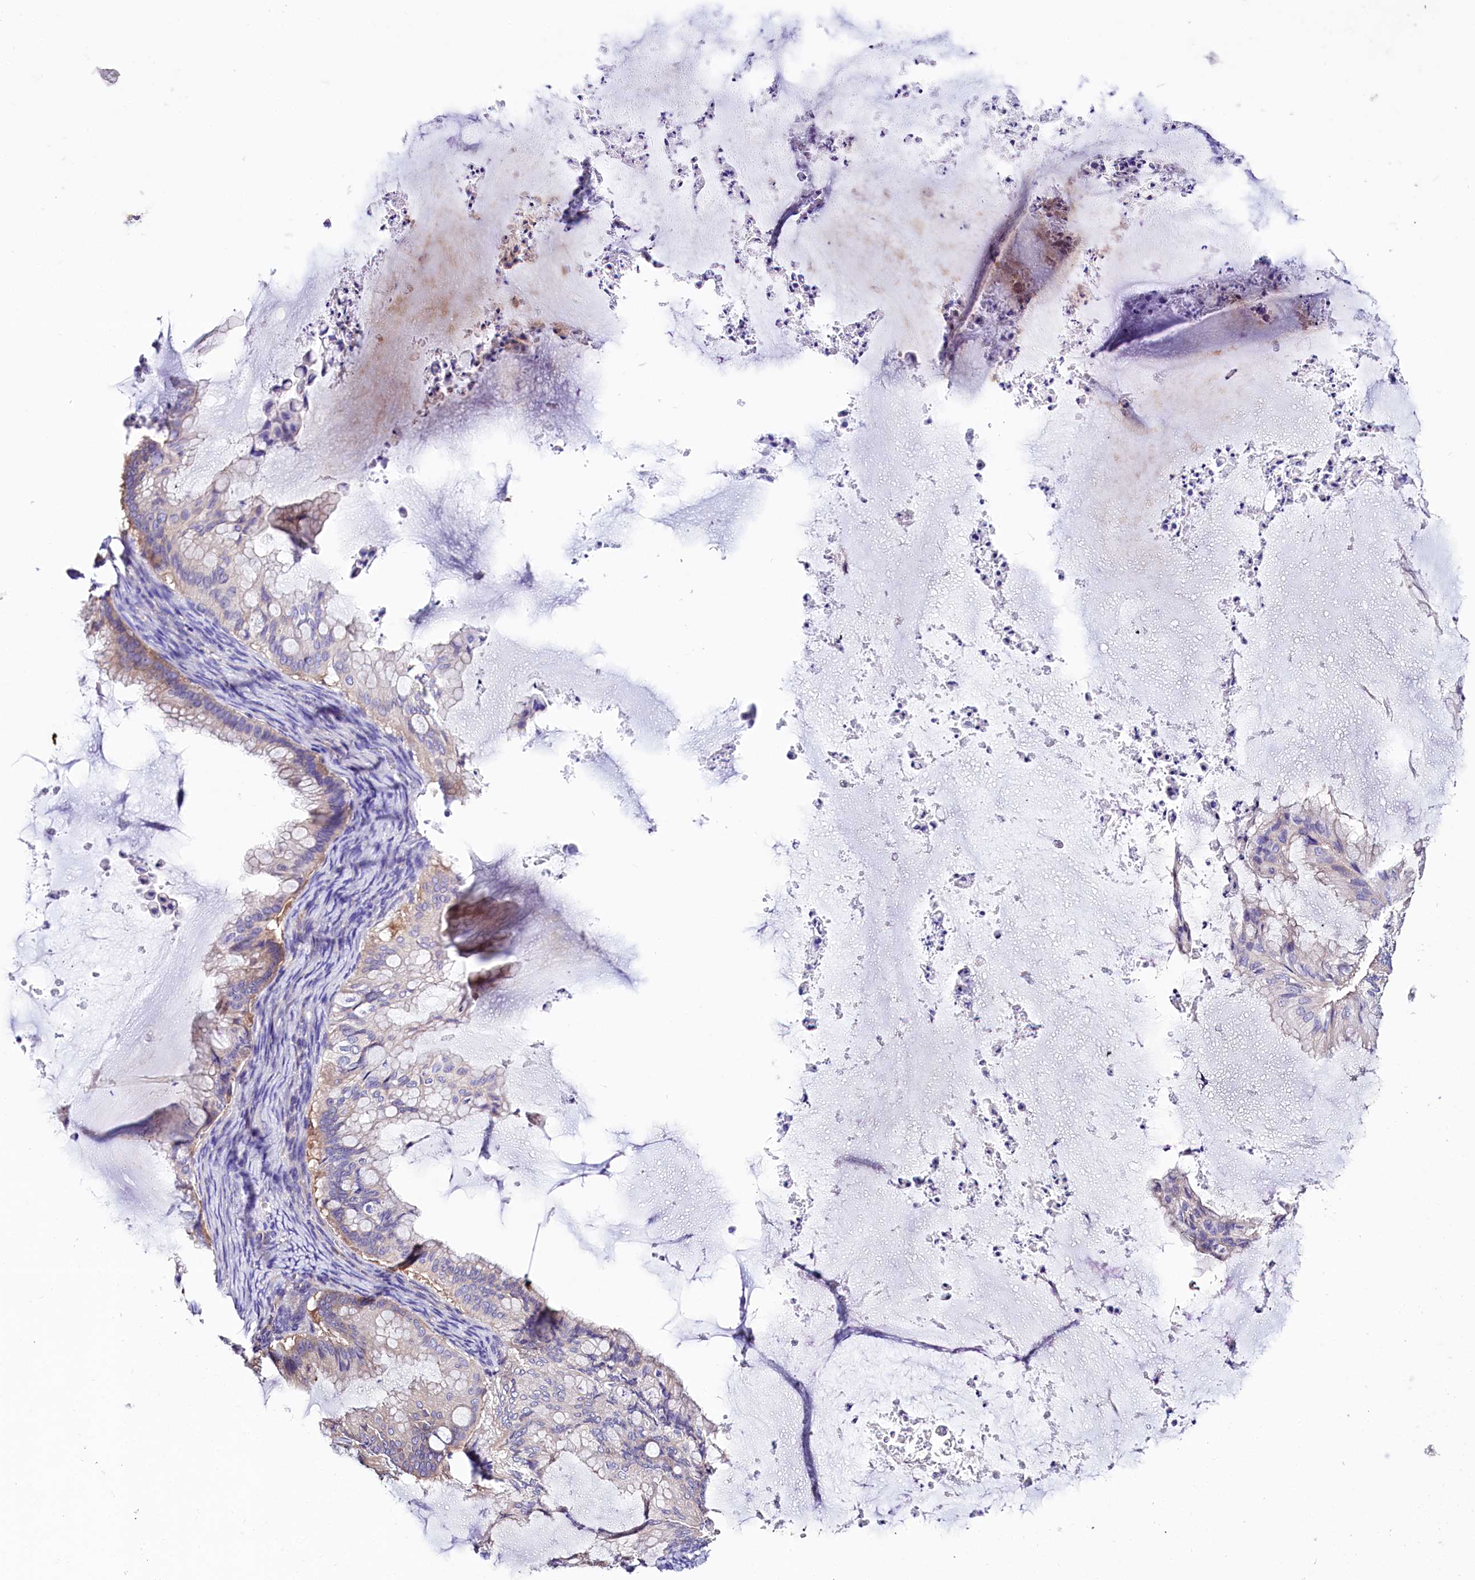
{"staining": {"intensity": "weak", "quantity": "<25%", "location": "cytoplasmic/membranous"}, "tissue": "ovarian cancer", "cell_type": "Tumor cells", "image_type": "cancer", "snomed": [{"axis": "morphology", "description": "Cystadenocarcinoma, mucinous, NOS"}, {"axis": "topography", "description": "Ovary"}], "caption": "There is no significant expression in tumor cells of ovarian cancer.", "gene": "ABHD5", "patient": {"sex": "female", "age": 71}}